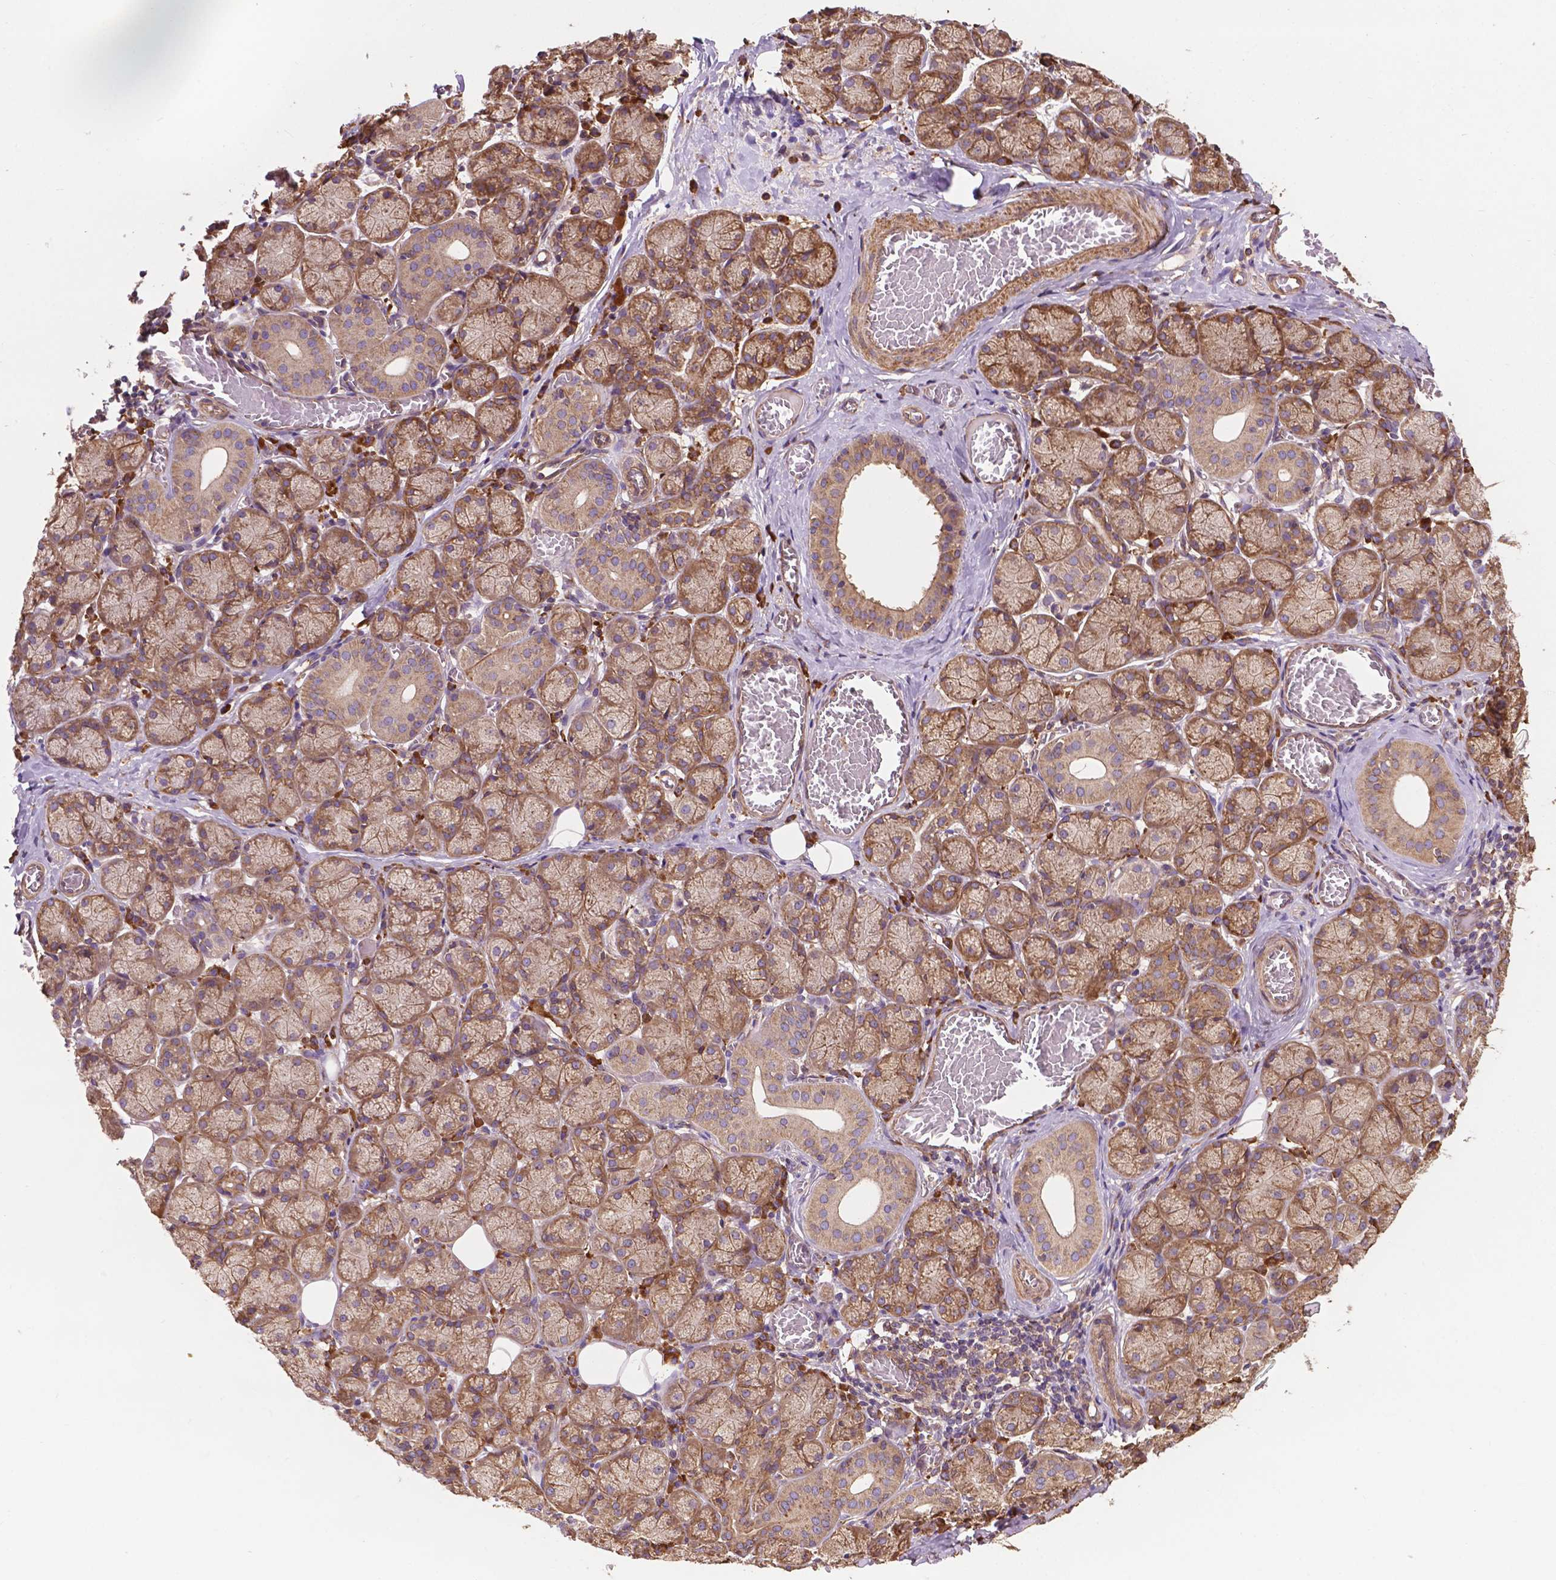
{"staining": {"intensity": "moderate", "quantity": ">75%", "location": "cytoplasmic/membranous"}, "tissue": "salivary gland", "cell_type": "Glandular cells", "image_type": "normal", "snomed": [{"axis": "morphology", "description": "Normal tissue, NOS"}, {"axis": "topography", "description": "Salivary gland"}, {"axis": "topography", "description": "Peripheral nerve tissue"}], "caption": "Immunohistochemical staining of benign human salivary gland reveals medium levels of moderate cytoplasmic/membranous expression in approximately >75% of glandular cells. The staining was performed using DAB to visualize the protein expression in brown, while the nuclei were stained in blue with hematoxylin (Magnification: 20x).", "gene": "CCDC71L", "patient": {"sex": "female", "age": 24}}